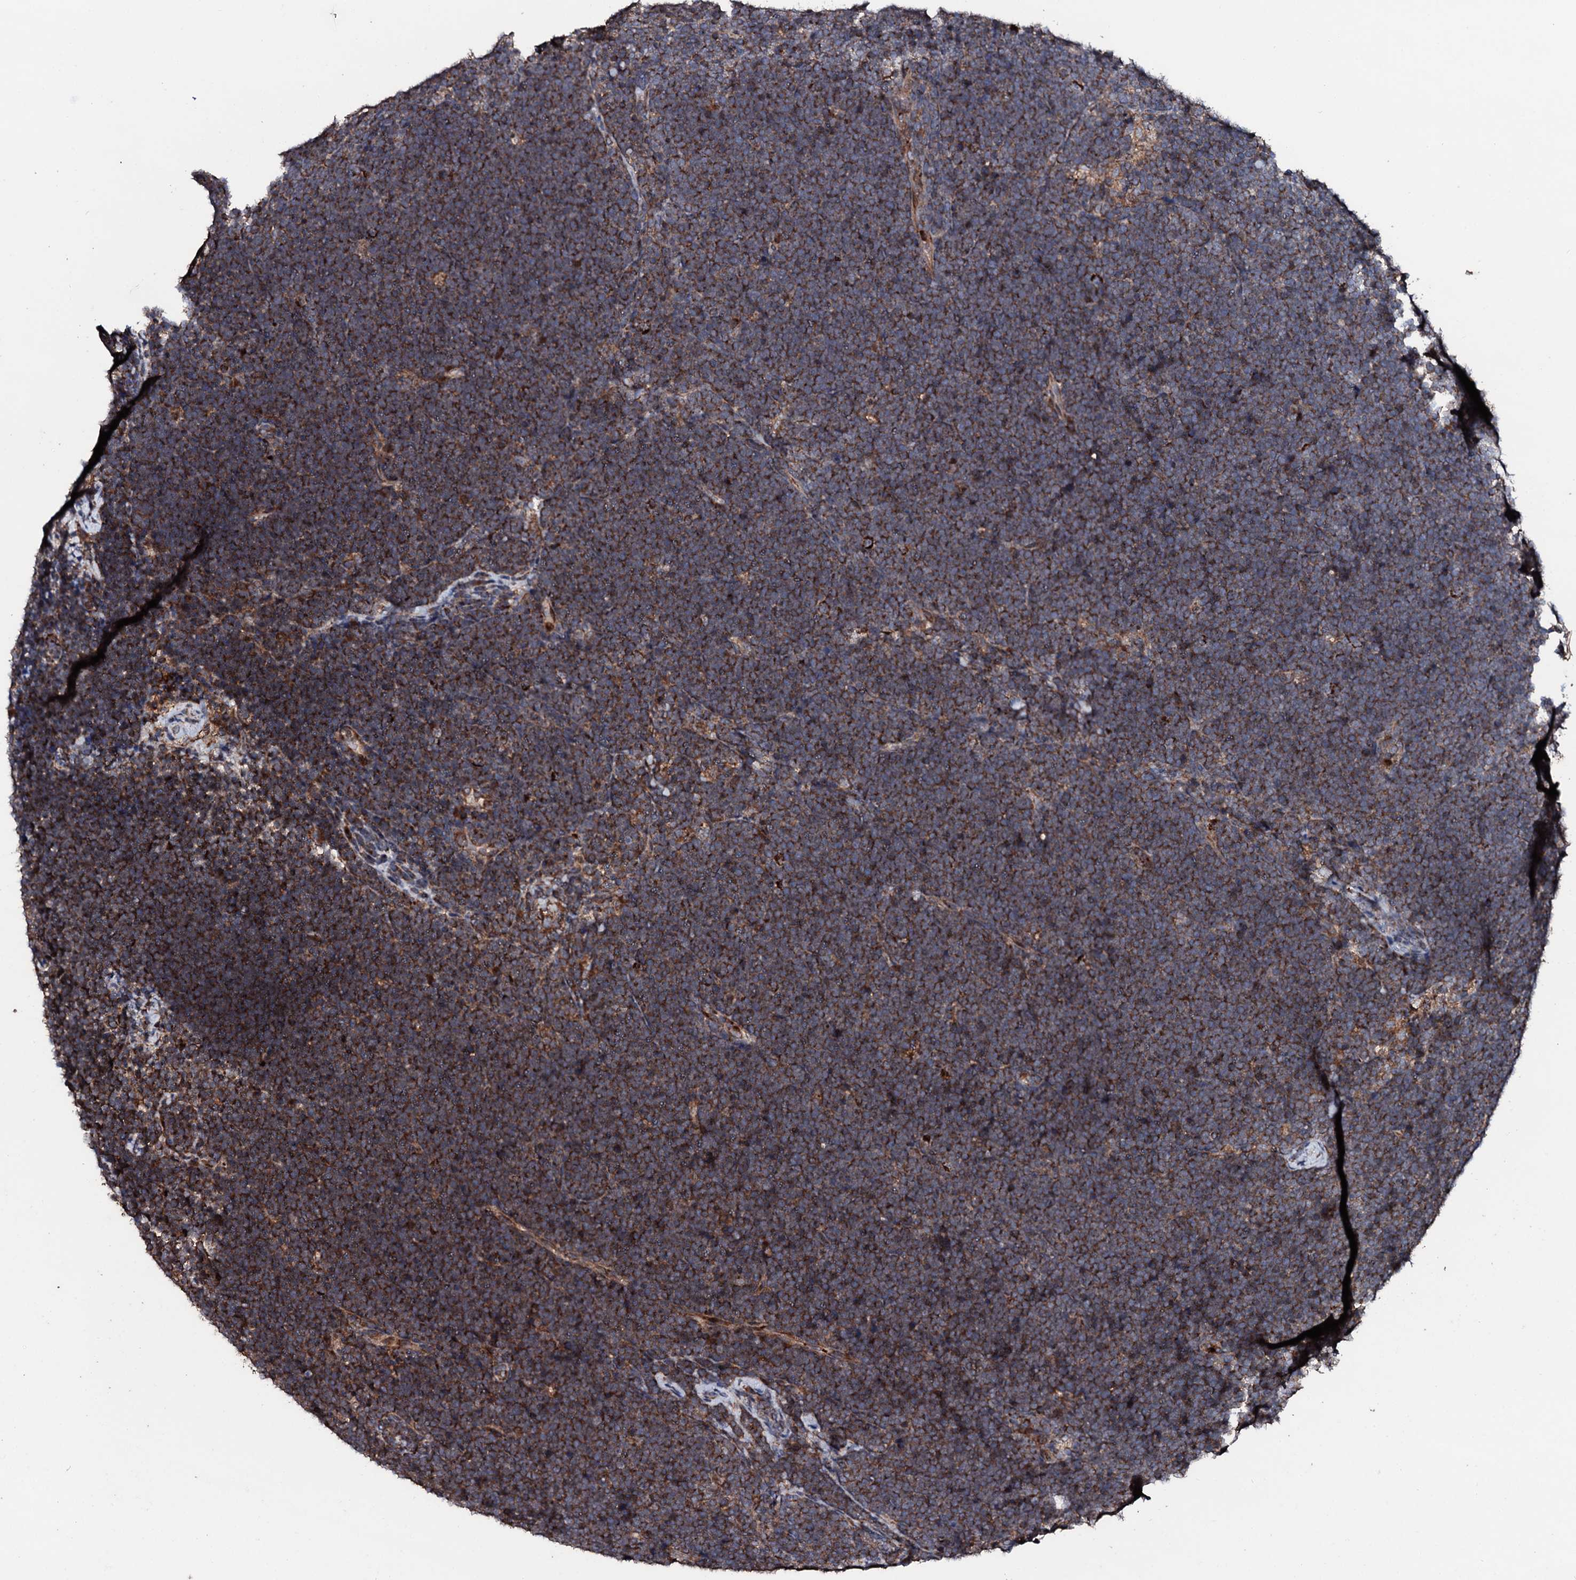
{"staining": {"intensity": "moderate", "quantity": ">75%", "location": "cytoplasmic/membranous"}, "tissue": "lymphoma", "cell_type": "Tumor cells", "image_type": "cancer", "snomed": [{"axis": "morphology", "description": "Malignant lymphoma, non-Hodgkin's type, High grade"}, {"axis": "topography", "description": "Lymph node"}], "caption": "There is medium levels of moderate cytoplasmic/membranous expression in tumor cells of high-grade malignant lymphoma, non-Hodgkin's type, as demonstrated by immunohistochemical staining (brown color).", "gene": "SDHAF2", "patient": {"sex": "male", "age": 13}}